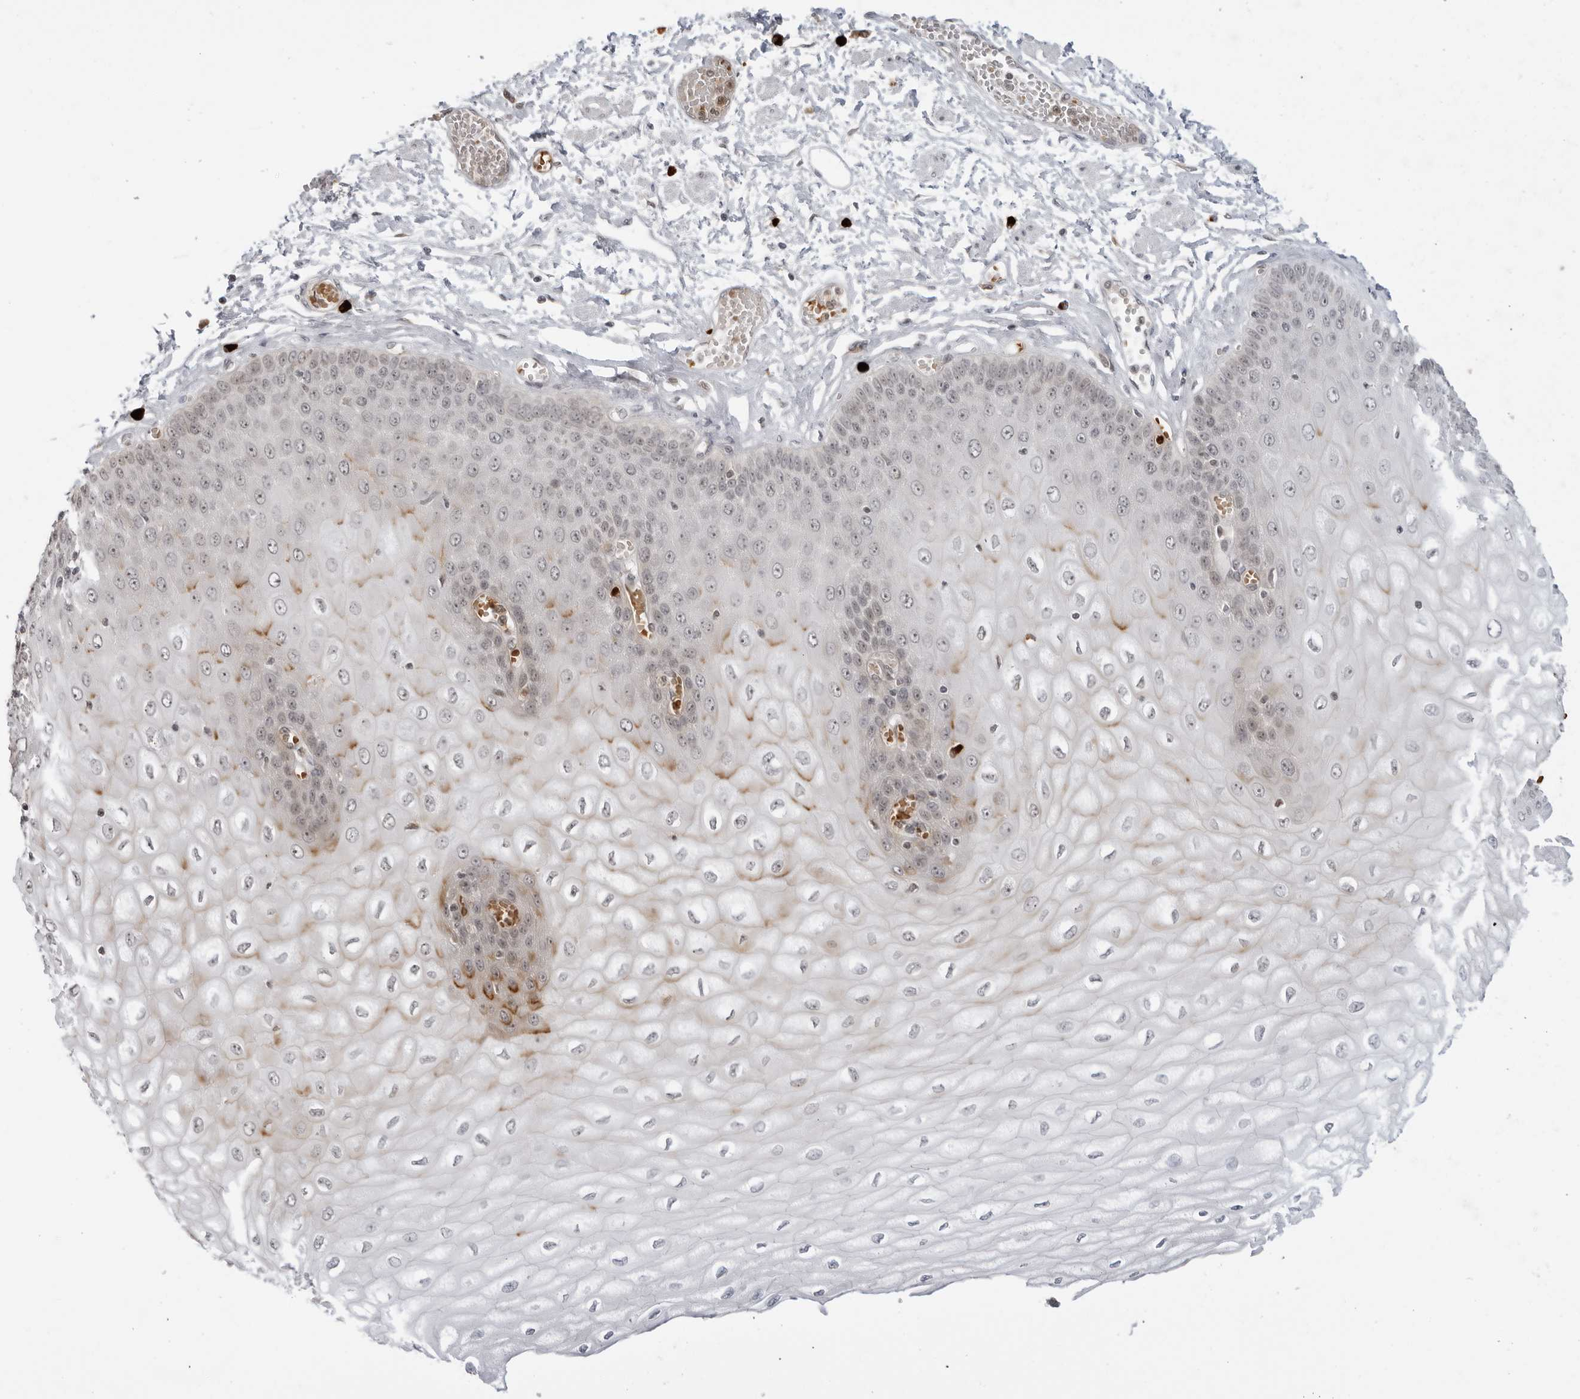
{"staining": {"intensity": "moderate", "quantity": "<25%", "location": "cytoplasmic/membranous"}, "tissue": "esophagus", "cell_type": "Squamous epithelial cells", "image_type": "normal", "snomed": [{"axis": "morphology", "description": "Normal tissue, NOS"}, {"axis": "topography", "description": "Esophagus"}], "caption": "Immunohistochemistry (IHC) image of benign esophagus: esophagus stained using immunohistochemistry exhibits low levels of moderate protein expression localized specifically in the cytoplasmic/membranous of squamous epithelial cells, appearing as a cytoplasmic/membranous brown color.", "gene": "SUGCT", "patient": {"sex": "male", "age": 60}}